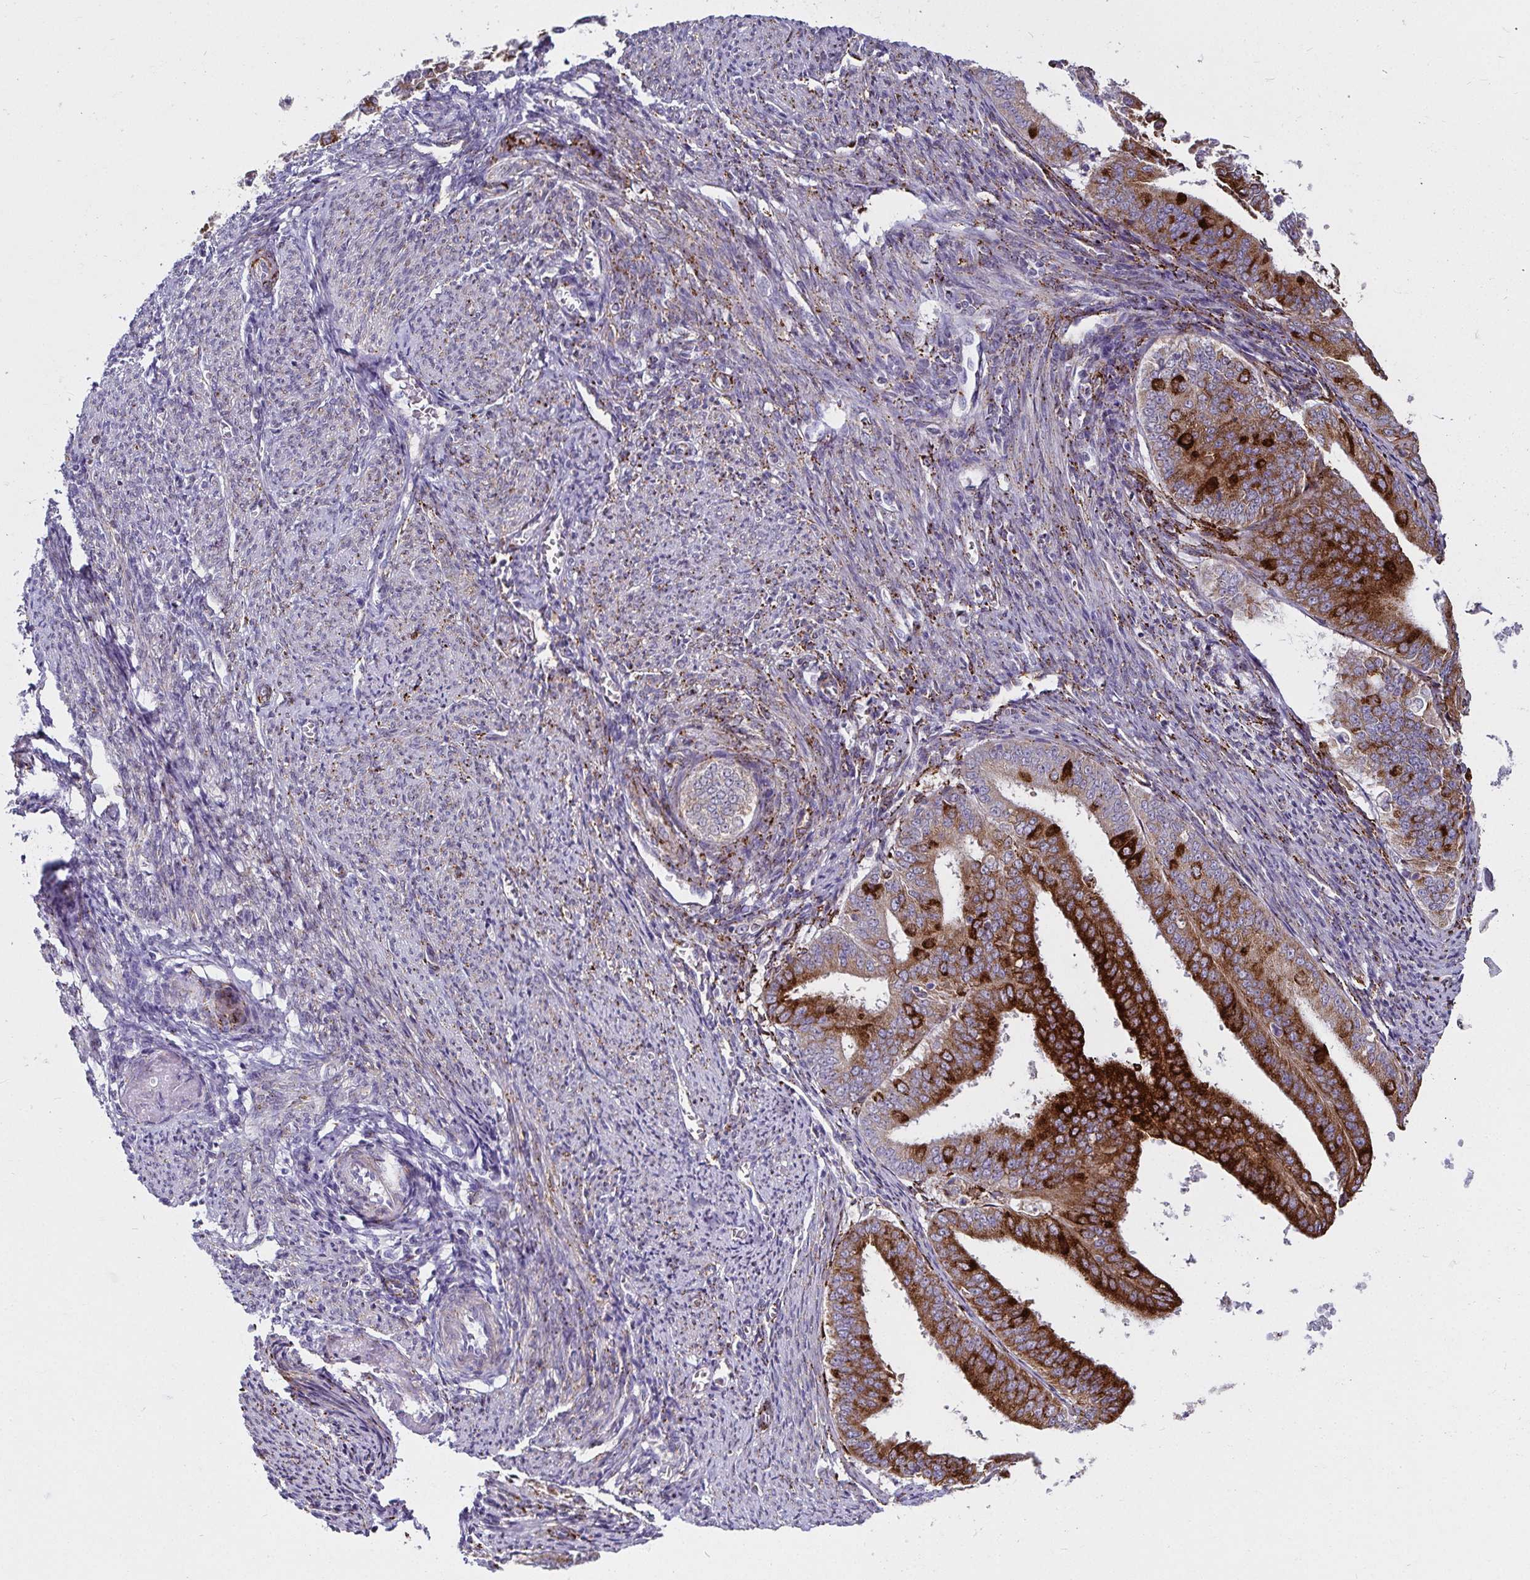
{"staining": {"intensity": "strong", "quantity": ">75%", "location": "cytoplasmic/membranous"}, "tissue": "endometrial cancer", "cell_type": "Tumor cells", "image_type": "cancer", "snomed": [{"axis": "morphology", "description": "Adenocarcinoma, NOS"}, {"axis": "topography", "description": "Endometrium"}], "caption": "Brown immunohistochemical staining in human endometrial cancer (adenocarcinoma) exhibits strong cytoplasmic/membranous staining in about >75% of tumor cells.", "gene": "P4HA2", "patient": {"sex": "female", "age": 63}}